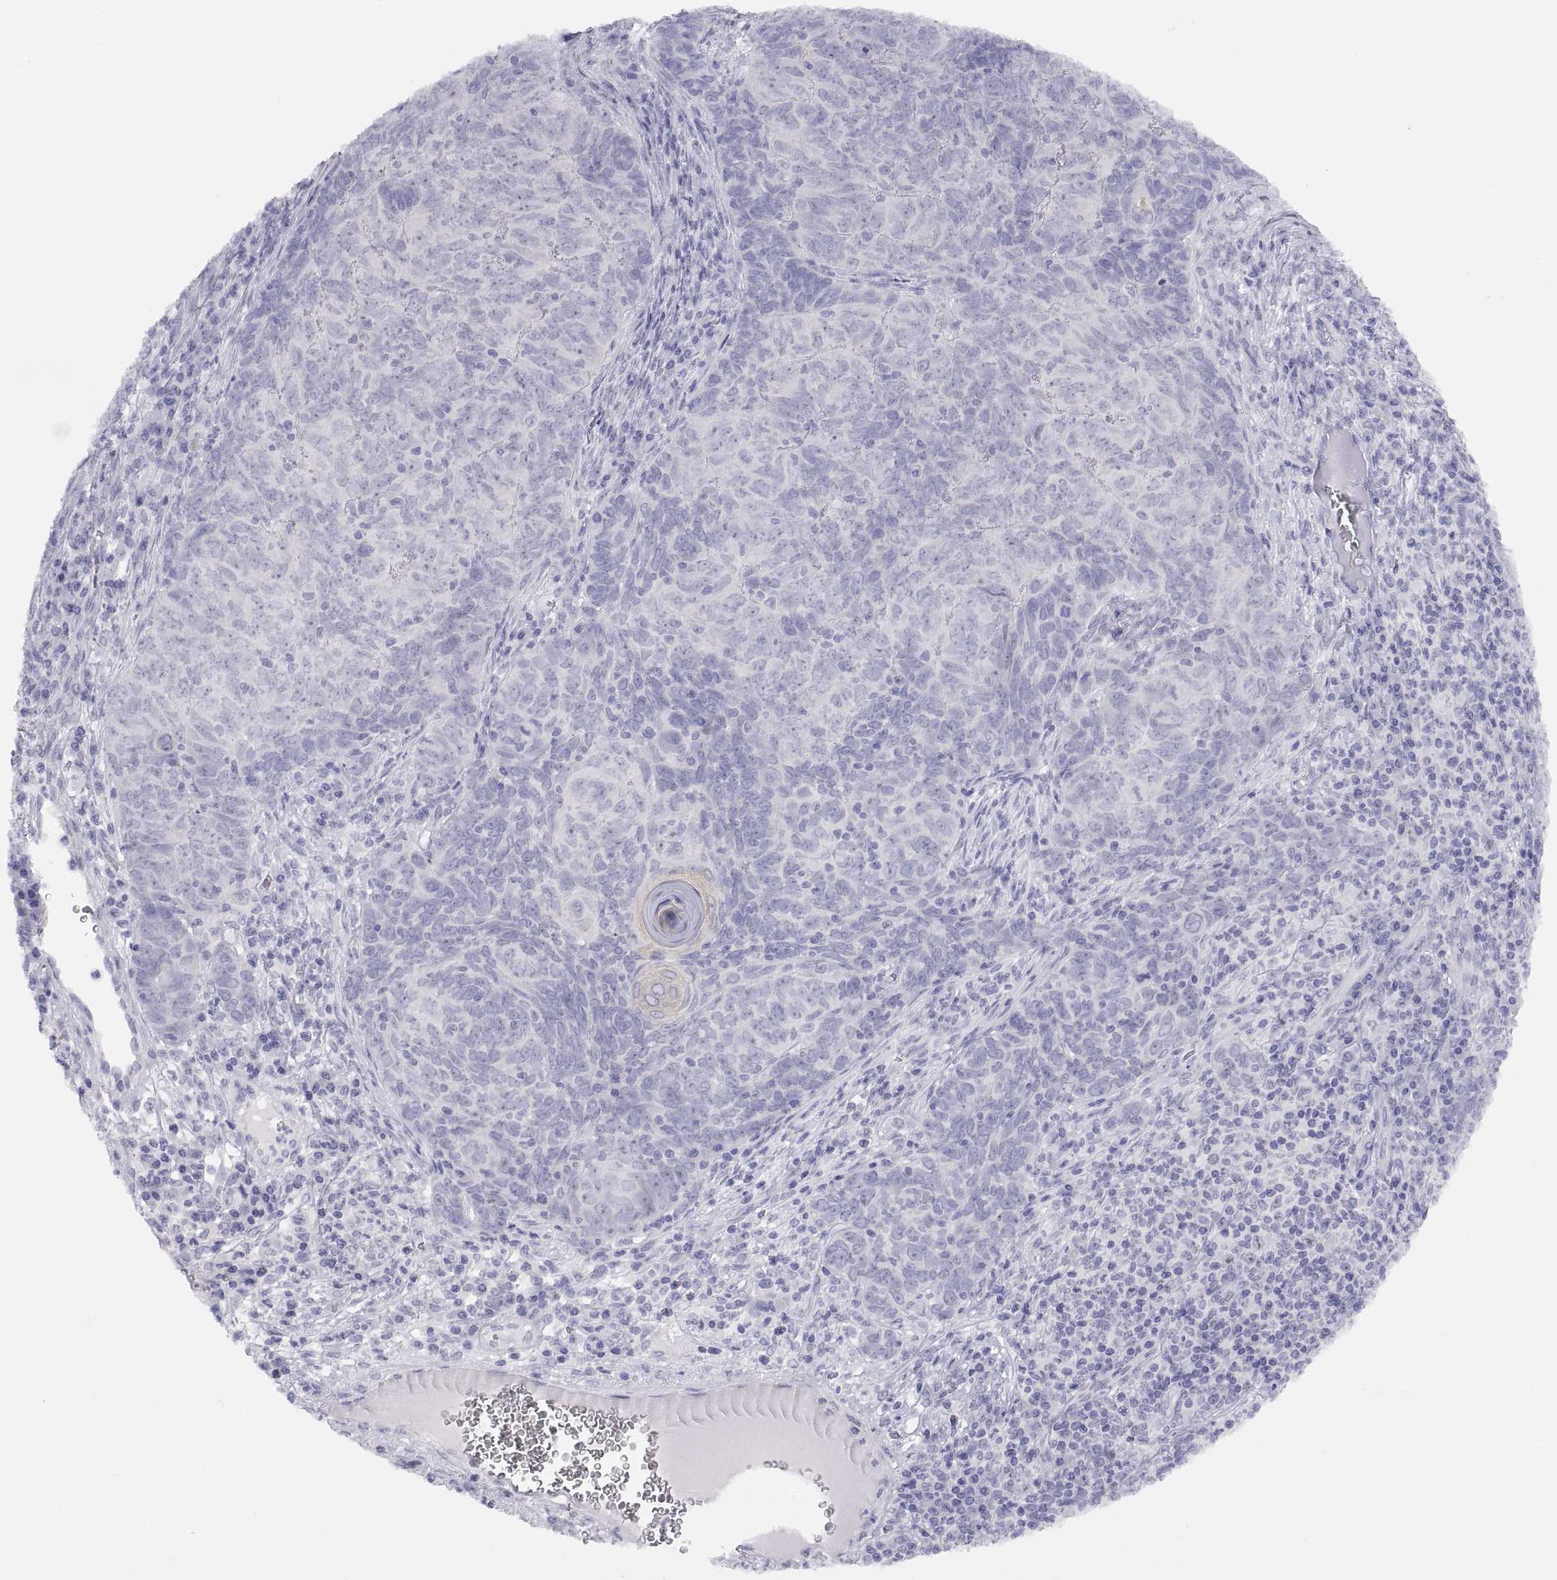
{"staining": {"intensity": "negative", "quantity": "none", "location": "none"}, "tissue": "skin cancer", "cell_type": "Tumor cells", "image_type": "cancer", "snomed": [{"axis": "morphology", "description": "Squamous cell carcinoma, NOS"}, {"axis": "topography", "description": "Skin"}, {"axis": "topography", "description": "Anal"}], "caption": "This is a image of immunohistochemistry staining of skin cancer (squamous cell carcinoma), which shows no expression in tumor cells.", "gene": "VSX2", "patient": {"sex": "female", "age": 51}}